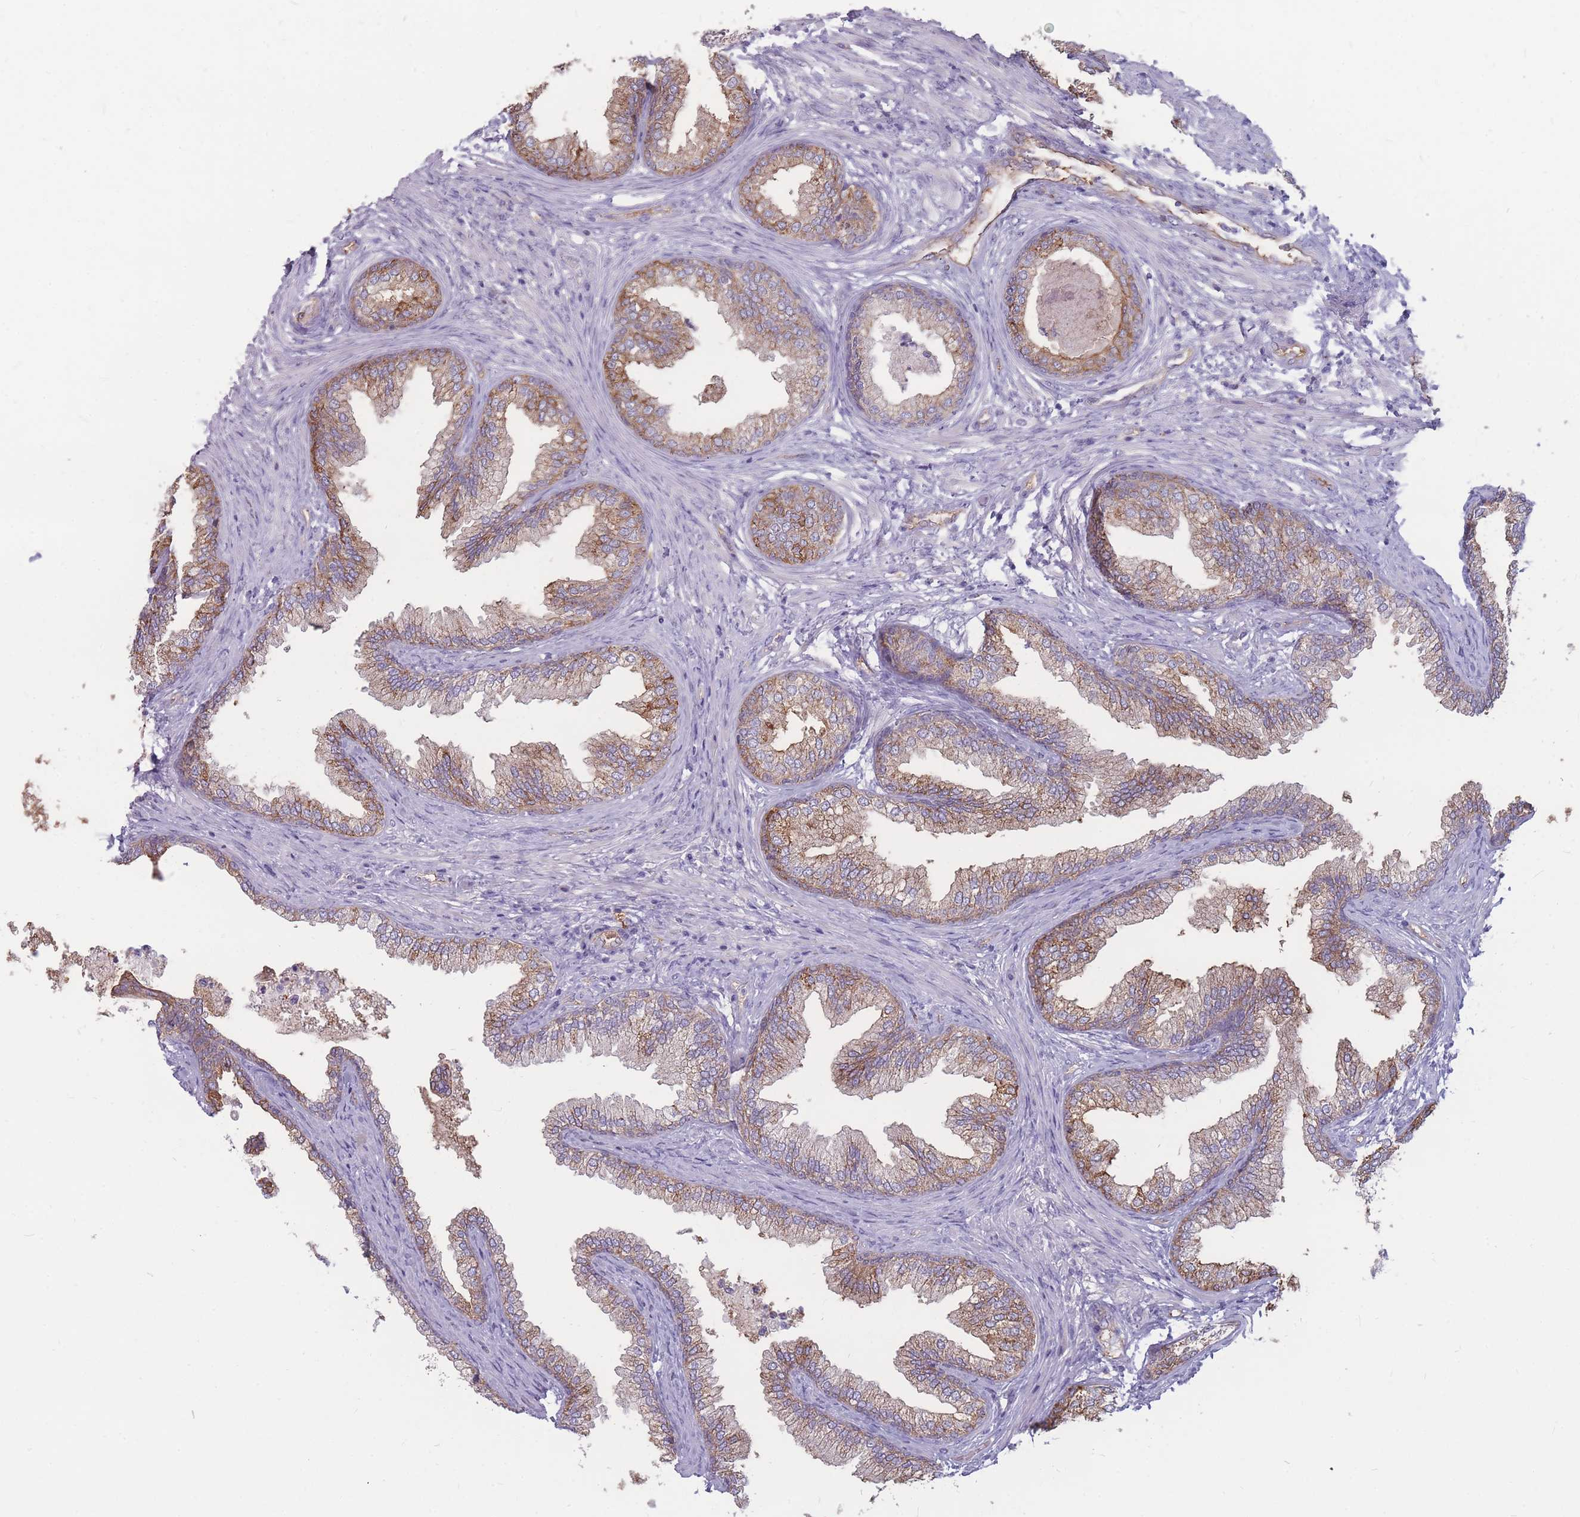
{"staining": {"intensity": "moderate", "quantity": "25%-75%", "location": "cytoplasmic/membranous"}, "tissue": "prostate", "cell_type": "Glandular cells", "image_type": "normal", "snomed": [{"axis": "morphology", "description": "Normal tissue, NOS"}, {"axis": "topography", "description": "Prostate"}], "caption": "This micrograph exhibits immunohistochemistry staining of benign prostate, with medium moderate cytoplasmic/membranous positivity in approximately 25%-75% of glandular cells.", "gene": "GNA11", "patient": {"sex": "male", "age": 76}}